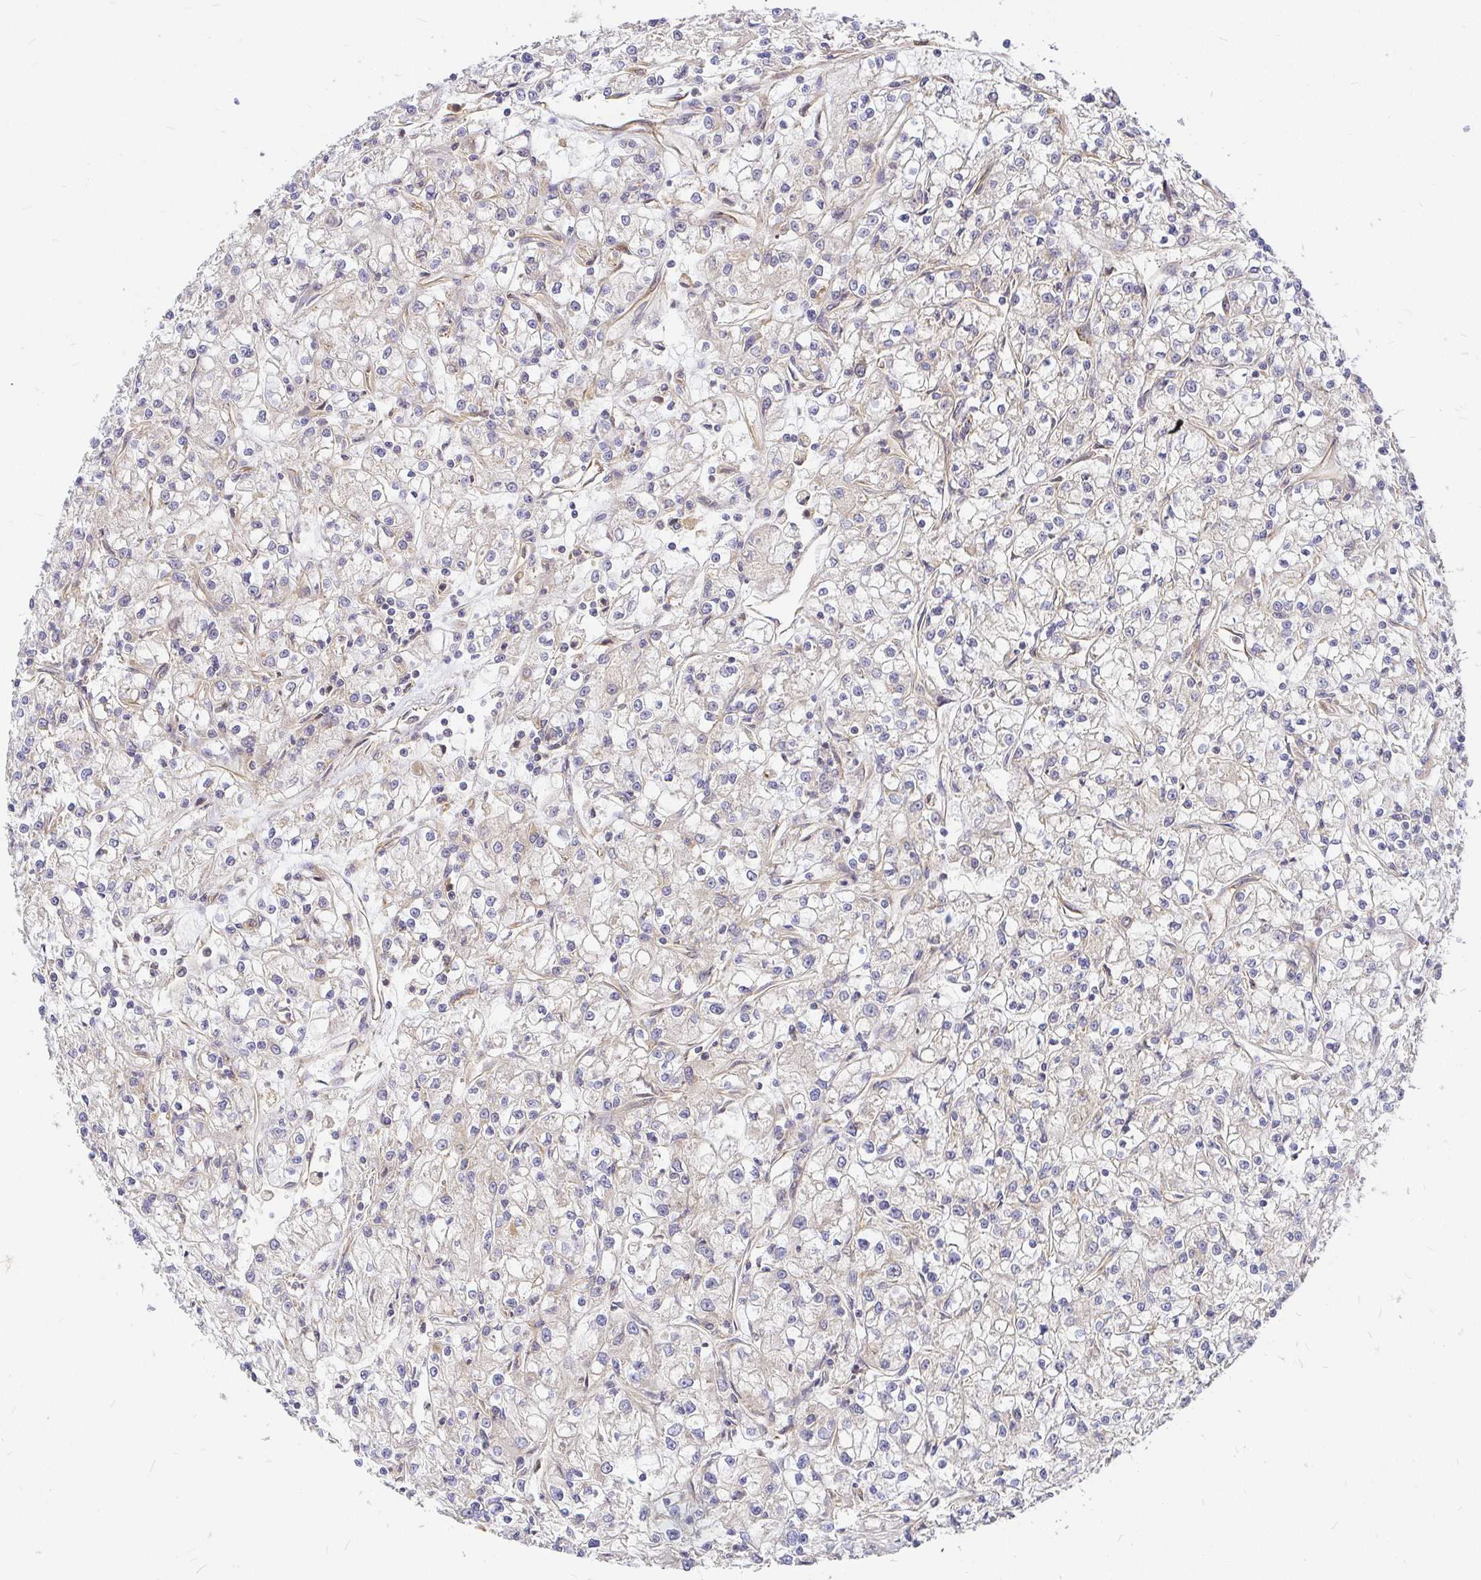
{"staining": {"intensity": "negative", "quantity": "none", "location": "none"}, "tissue": "renal cancer", "cell_type": "Tumor cells", "image_type": "cancer", "snomed": [{"axis": "morphology", "description": "Adenocarcinoma, NOS"}, {"axis": "topography", "description": "Kidney"}], "caption": "A high-resolution micrograph shows IHC staining of renal cancer (adenocarcinoma), which demonstrates no significant staining in tumor cells. (Brightfield microscopy of DAB (3,3'-diaminobenzidine) immunohistochemistry (IHC) at high magnification).", "gene": "KIF5B", "patient": {"sex": "female", "age": 59}}